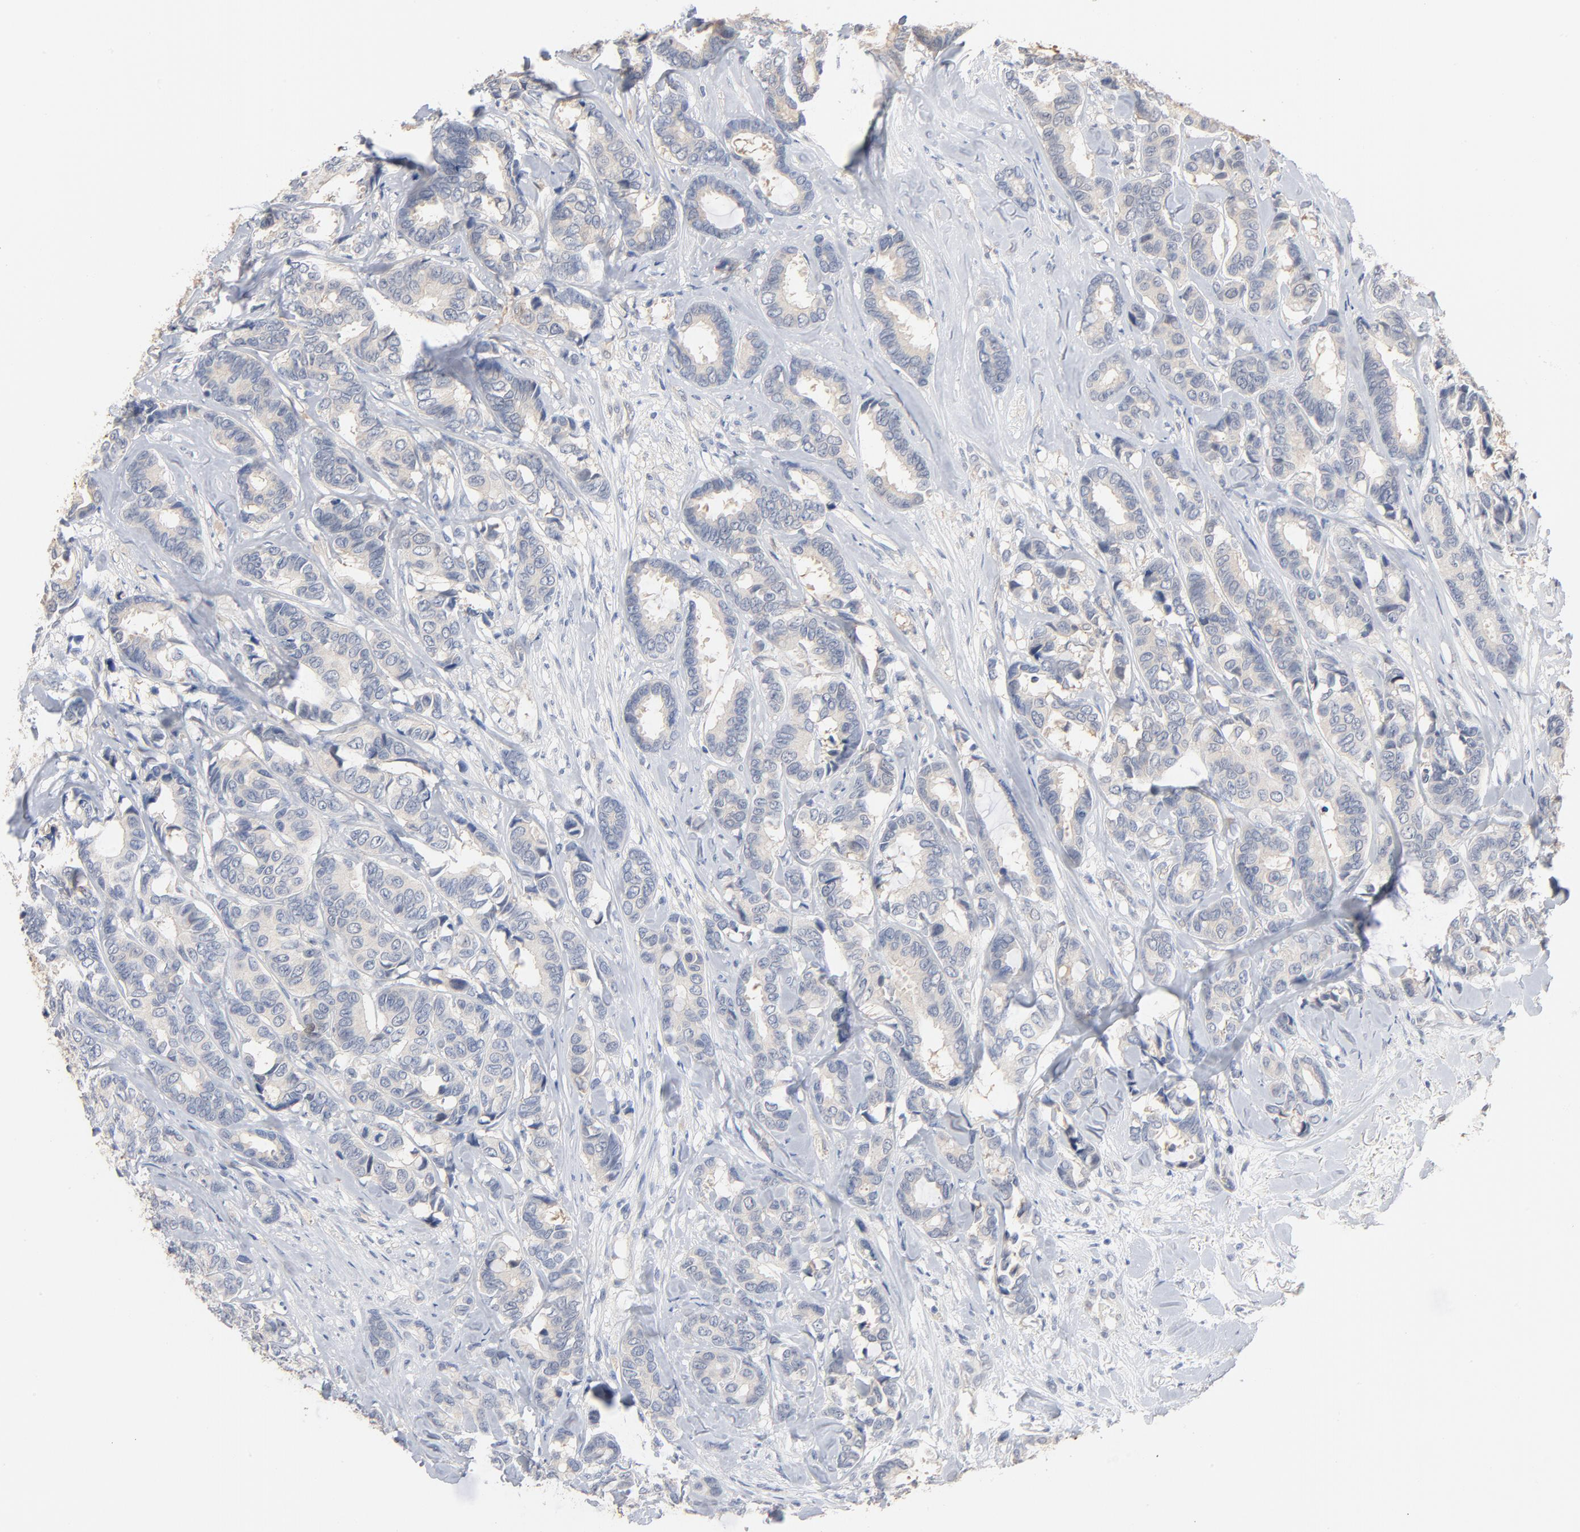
{"staining": {"intensity": "negative", "quantity": "none", "location": "none"}, "tissue": "breast cancer", "cell_type": "Tumor cells", "image_type": "cancer", "snomed": [{"axis": "morphology", "description": "Duct carcinoma"}, {"axis": "topography", "description": "Breast"}], "caption": "A photomicrograph of breast cancer (intraductal carcinoma) stained for a protein displays no brown staining in tumor cells.", "gene": "EPCAM", "patient": {"sex": "female", "age": 87}}